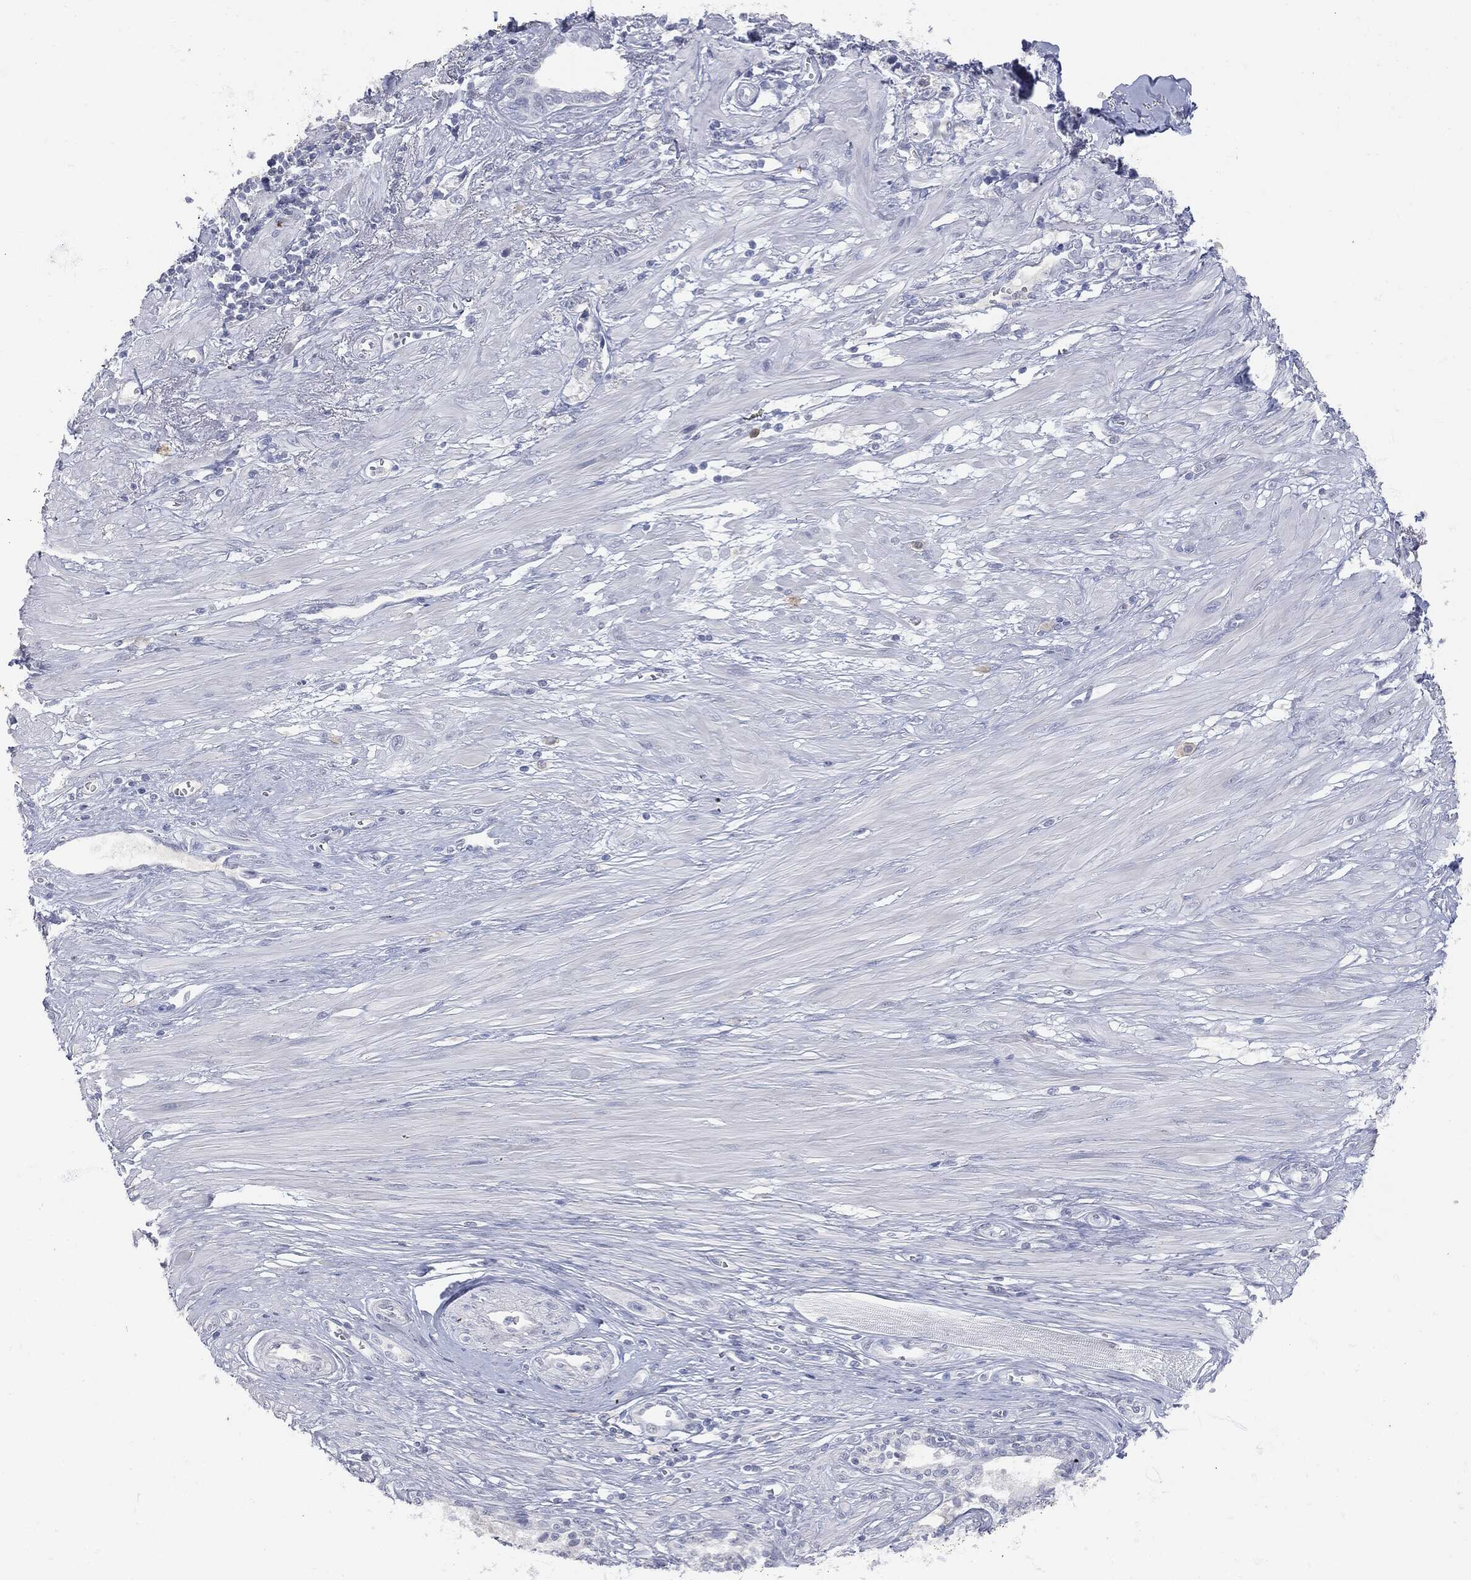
{"staining": {"intensity": "negative", "quantity": "none", "location": "none"}, "tissue": "prostate cancer", "cell_type": "Tumor cells", "image_type": "cancer", "snomed": [{"axis": "morphology", "description": "Adenocarcinoma, NOS"}, {"axis": "topography", "description": "Prostate and seminal vesicle, NOS"}, {"axis": "topography", "description": "Prostate"}], "caption": "Immunohistochemistry of human prostate cancer demonstrates no staining in tumor cells.", "gene": "UBE2C", "patient": {"sex": "male", "age": 79}}